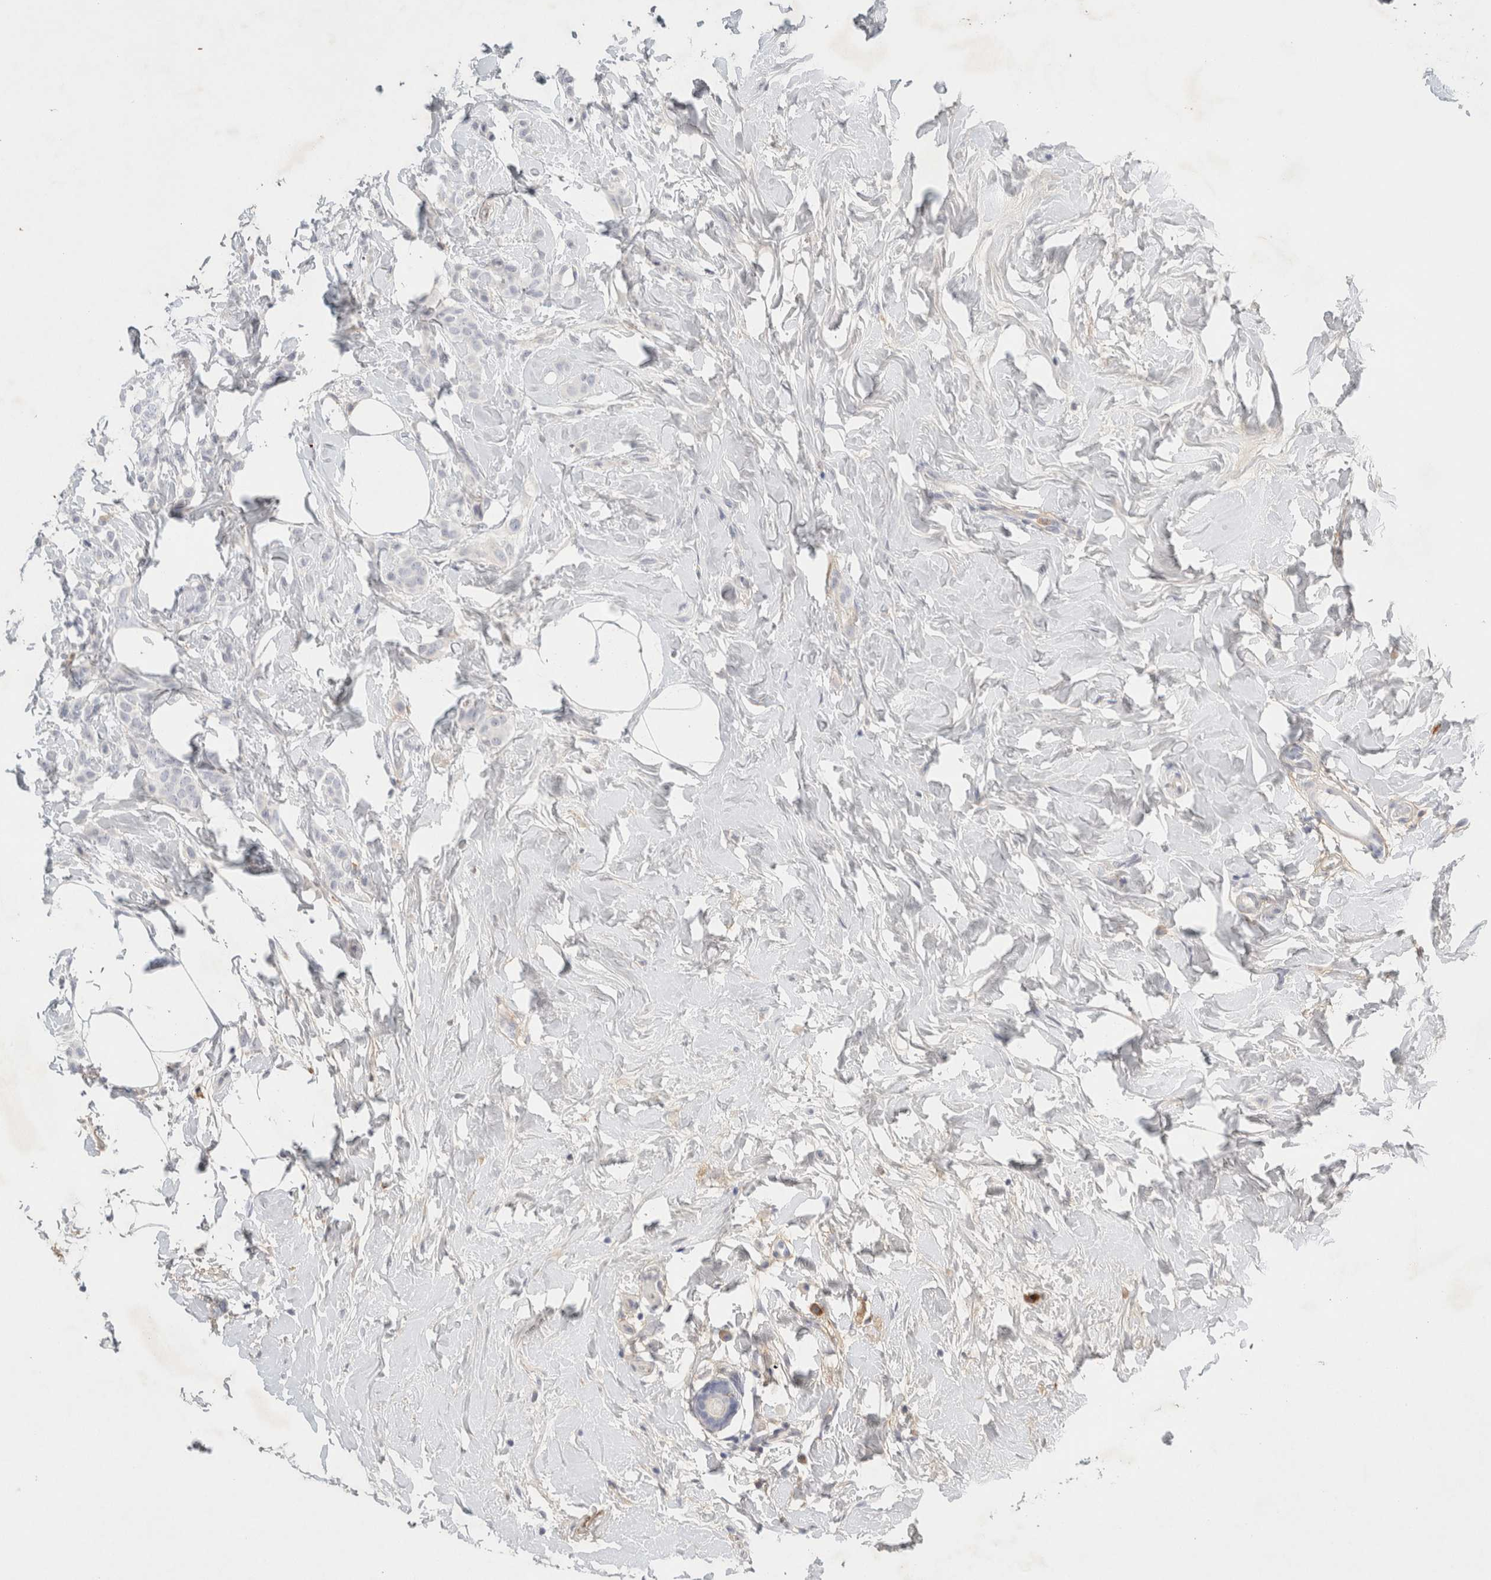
{"staining": {"intensity": "negative", "quantity": "none", "location": "none"}, "tissue": "breast cancer", "cell_type": "Tumor cells", "image_type": "cancer", "snomed": [{"axis": "morphology", "description": "Lobular carcinoma, in situ"}, {"axis": "morphology", "description": "Lobular carcinoma"}, {"axis": "topography", "description": "Breast"}], "caption": "Protein analysis of breast cancer exhibits no significant positivity in tumor cells.", "gene": "FGL2", "patient": {"sex": "female", "age": 41}}